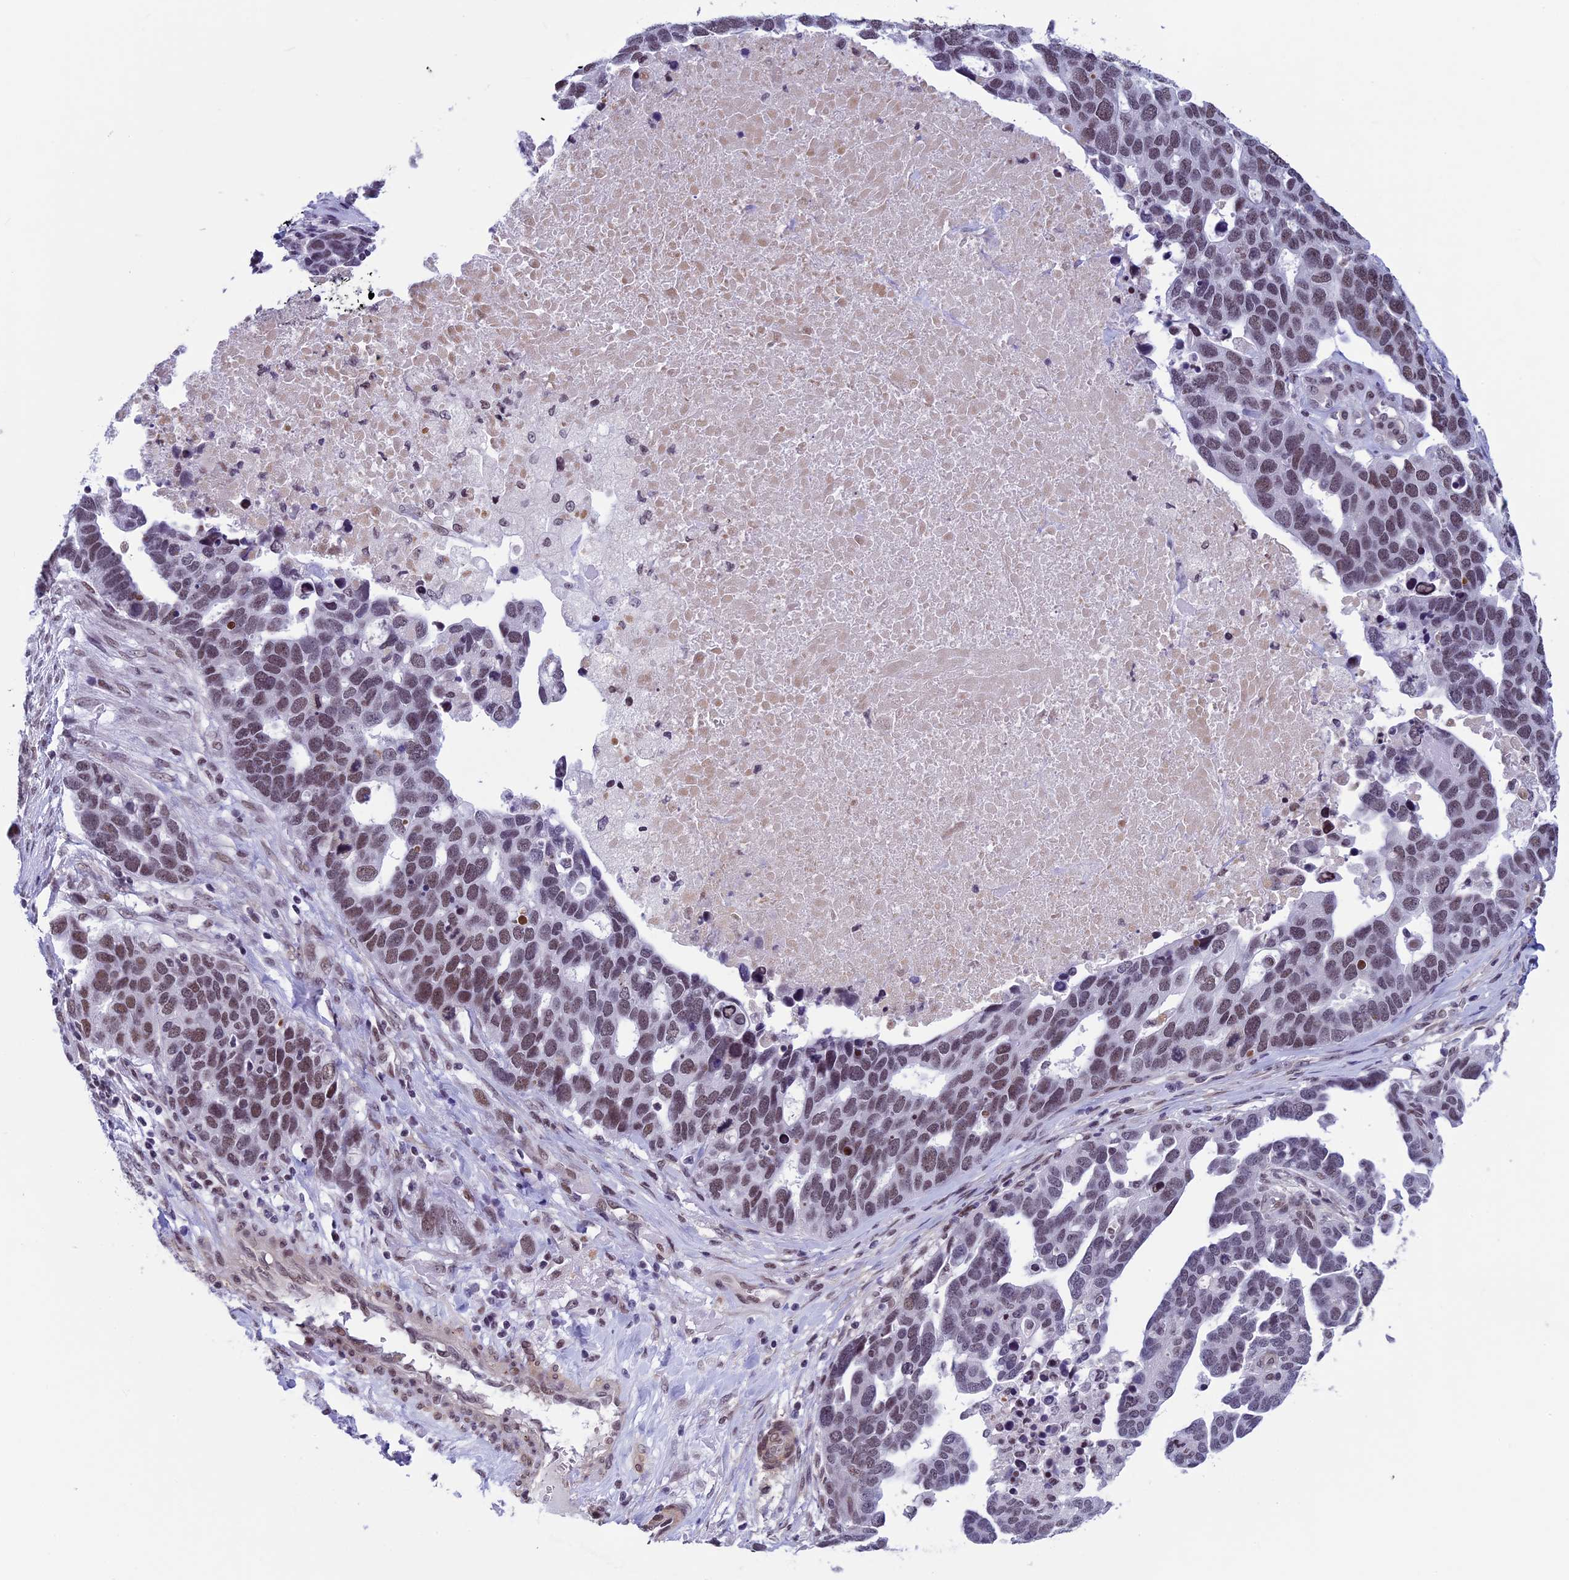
{"staining": {"intensity": "moderate", "quantity": ">75%", "location": "nuclear"}, "tissue": "ovarian cancer", "cell_type": "Tumor cells", "image_type": "cancer", "snomed": [{"axis": "morphology", "description": "Cystadenocarcinoma, serous, NOS"}, {"axis": "topography", "description": "Ovary"}], "caption": "Protein expression analysis of ovarian cancer exhibits moderate nuclear expression in about >75% of tumor cells. (DAB (3,3'-diaminobenzidine) = brown stain, brightfield microscopy at high magnification).", "gene": "NIPBL", "patient": {"sex": "female", "age": 54}}